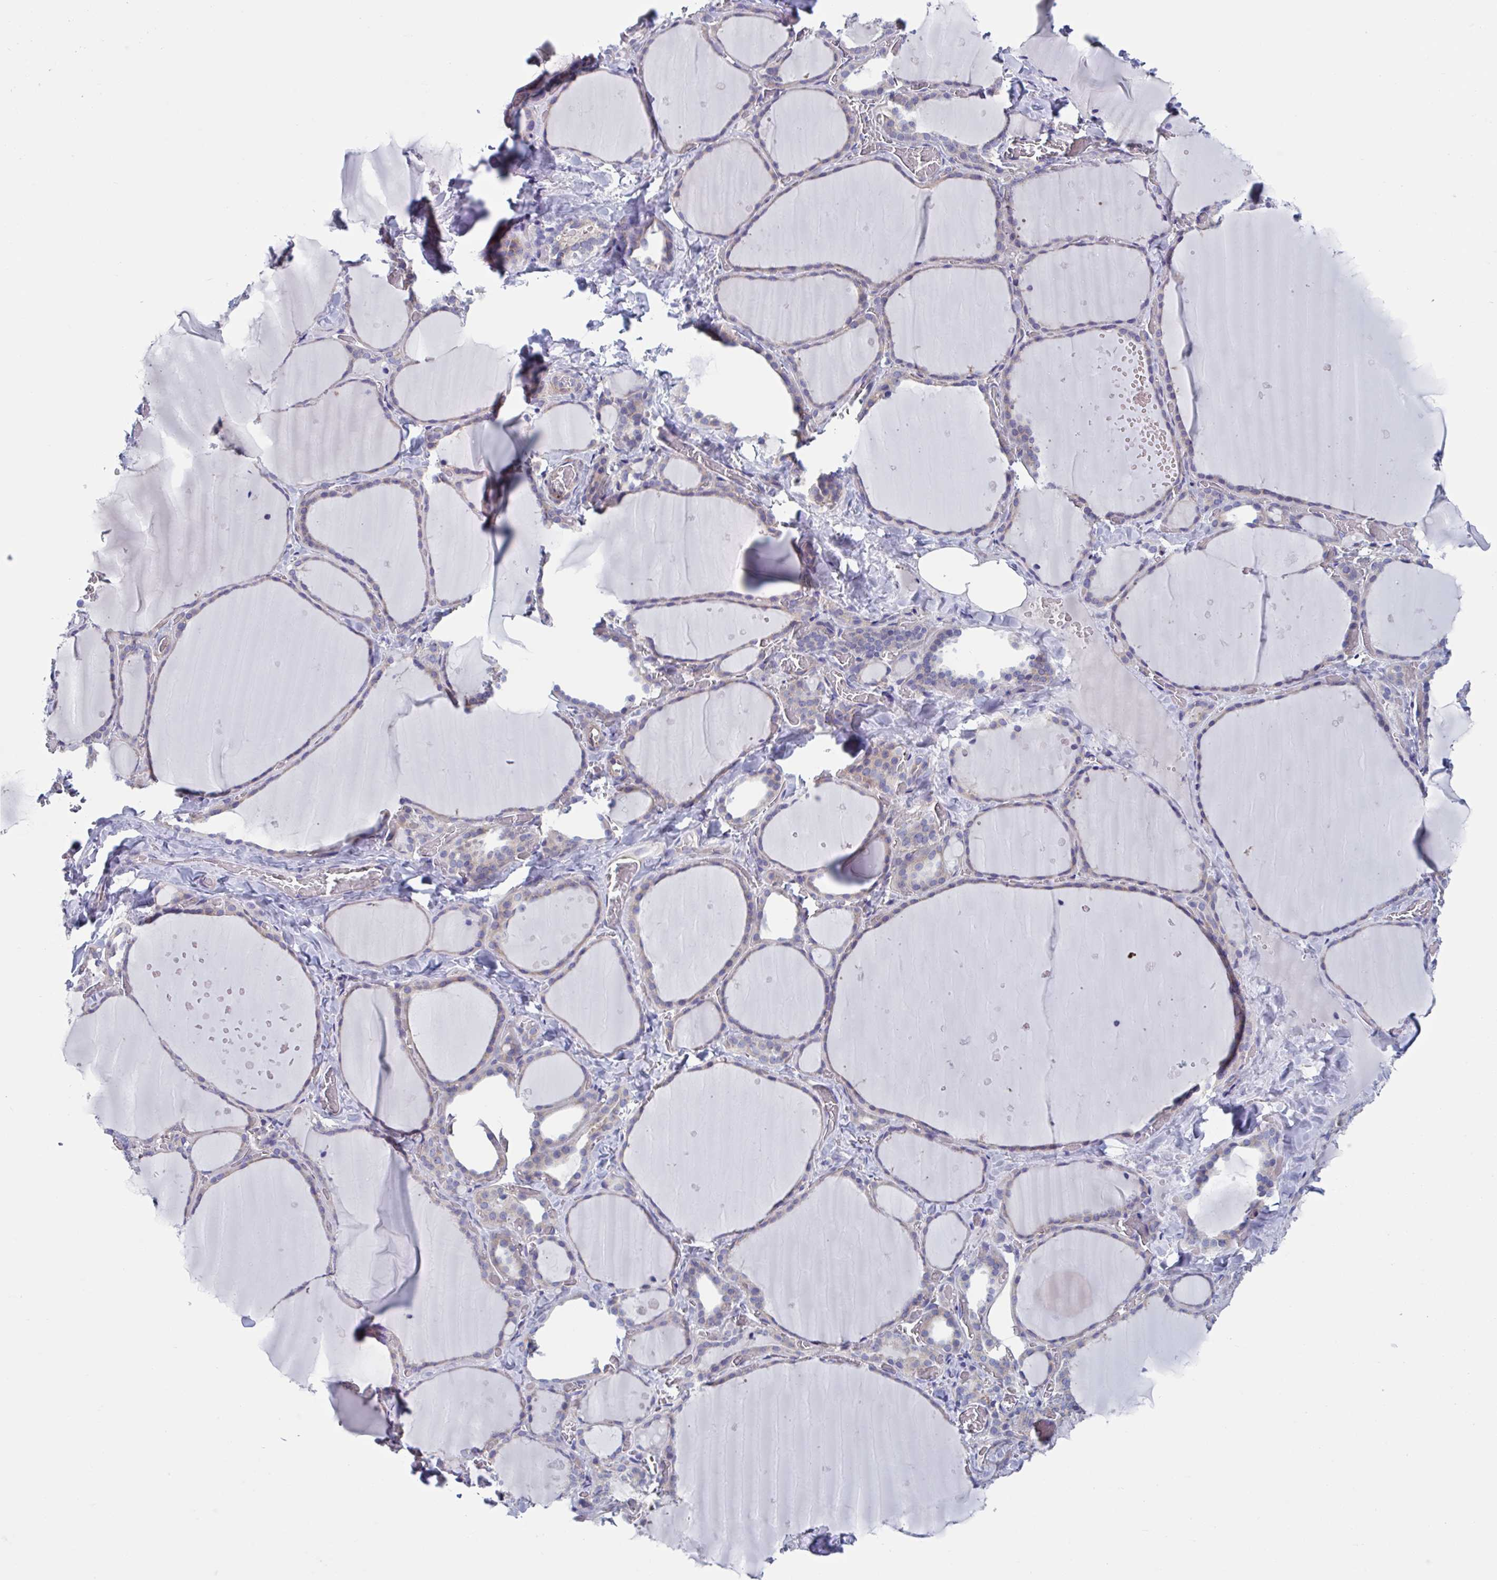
{"staining": {"intensity": "negative", "quantity": "none", "location": "none"}, "tissue": "thyroid gland", "cell_type": "Glandular cells", "image_type": "normal", "snomed": [{"axis": "morphology", "description": "Normal tissue, NOS"}, {"axis": "topography", "description": "Thyroid gland"}], "caption": "High magnification brightfield microscopy of normal thyroid gland stained with DAB (brown) and counterstained with hematoxylin (blue): glandular cells show no significant staining. The staining was performed using DAB to visualize the protein expression in brown, while the nuclei were stained in blue with hematoxylin (Magnification: 20x).", "gene": "LPIN3", "patient": {"sex": "female", "age": 36}}